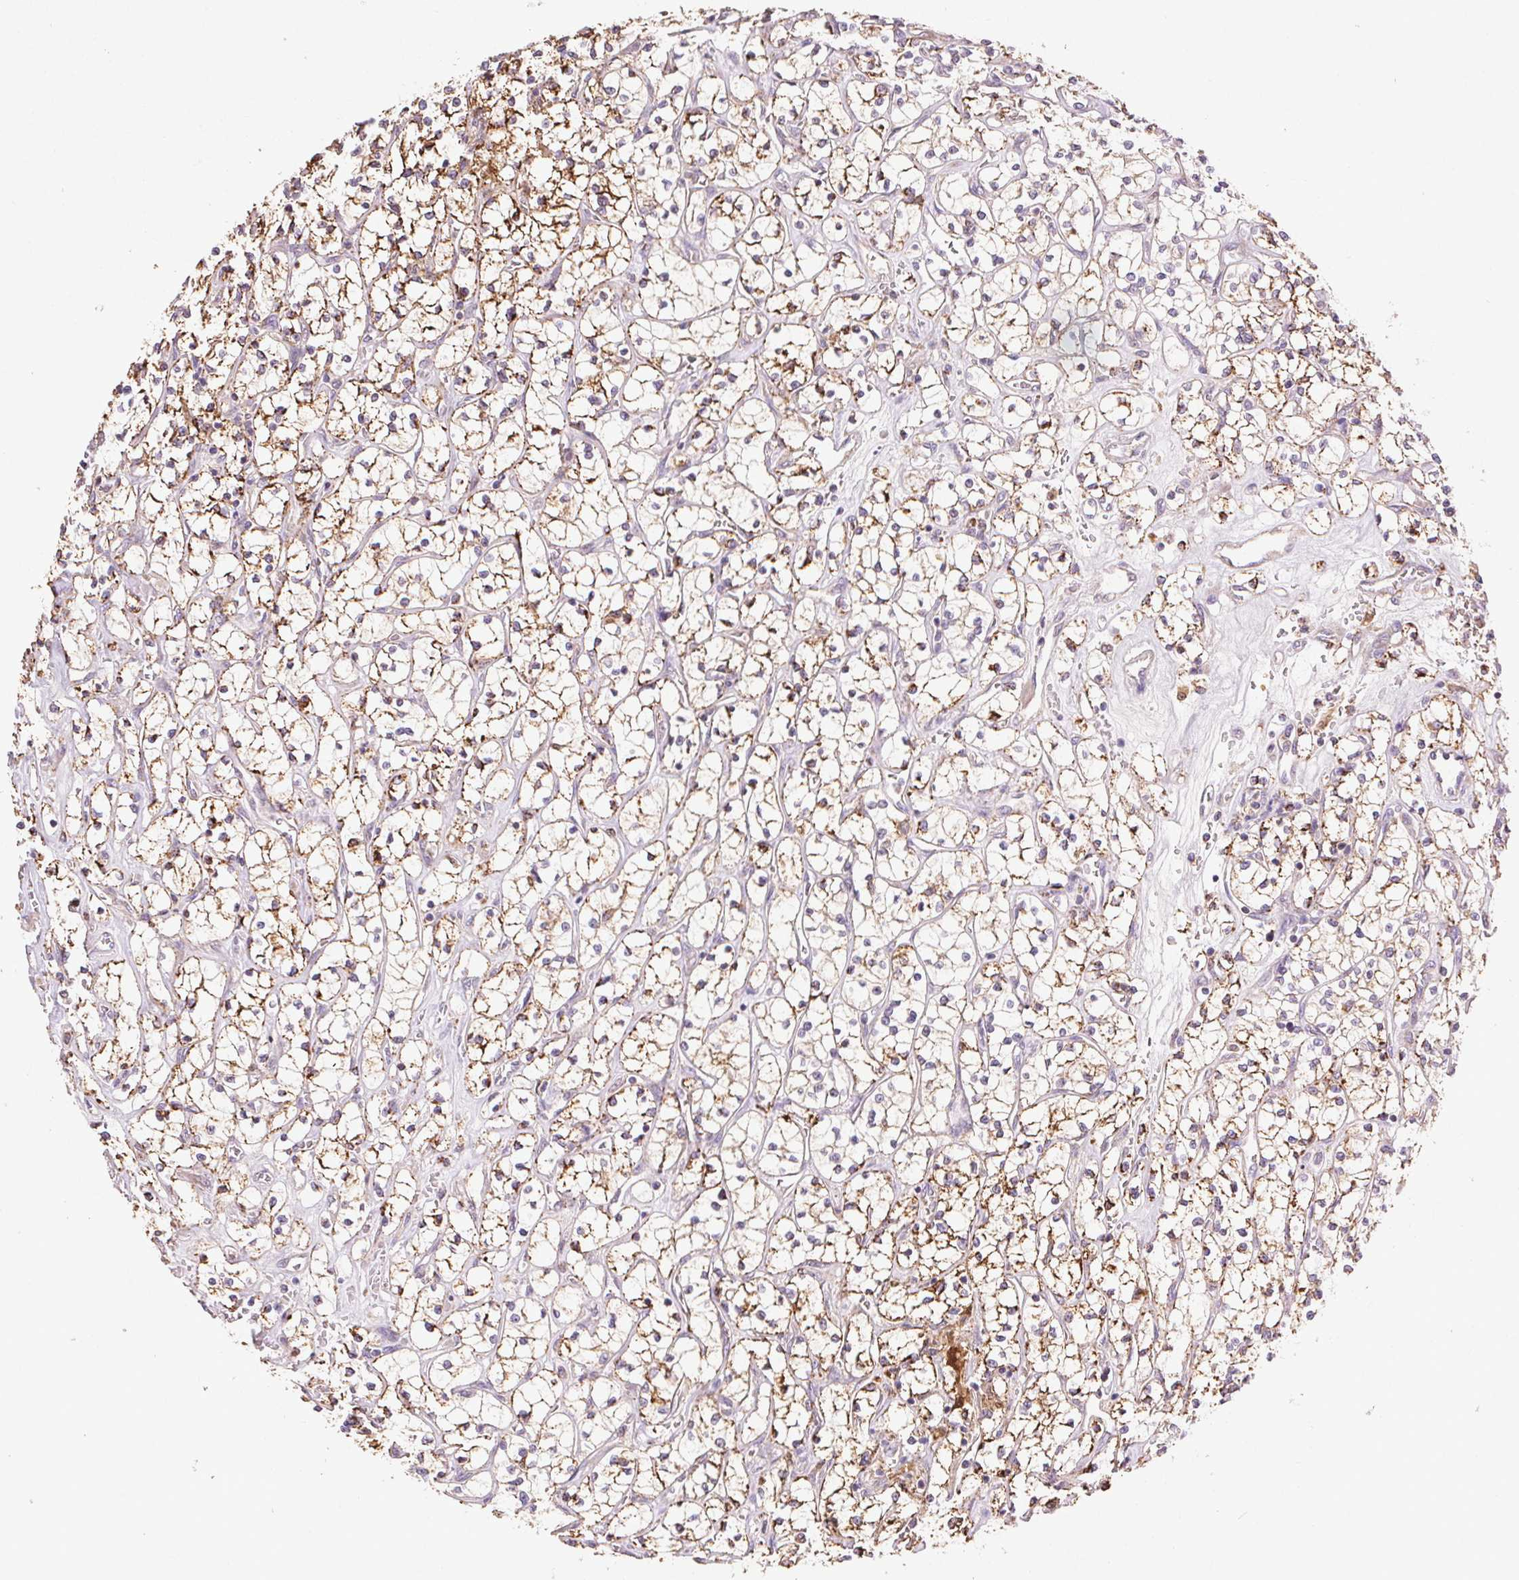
{"staining": {"intensity": "moderate", "quantity": ">75%", "location": "cytoplasmic/membranous"}, "tissue": "renal cancer", "cell_type": "Tumor cells", "image_type": "cancer", "snomed": [{"axis": "morphology", "description": "Adenocarcinoma, NOS"}, {"axis": "topography", "description": "Kidney"}], "caption": "The histopathology image shows staining of renal cancer (adenocarcinoma), revealing moderate cytoplasmic/membranous protein staining (brown color) within tumor cells. The staining was performed using DAB (3,3'-diaminobenzidine), with brown indicating positive protein expression. Nuclei are stained blue with hematoxylin.", "gene": "FNBP1L", "patient": {"sex": "female", "age": 64}}